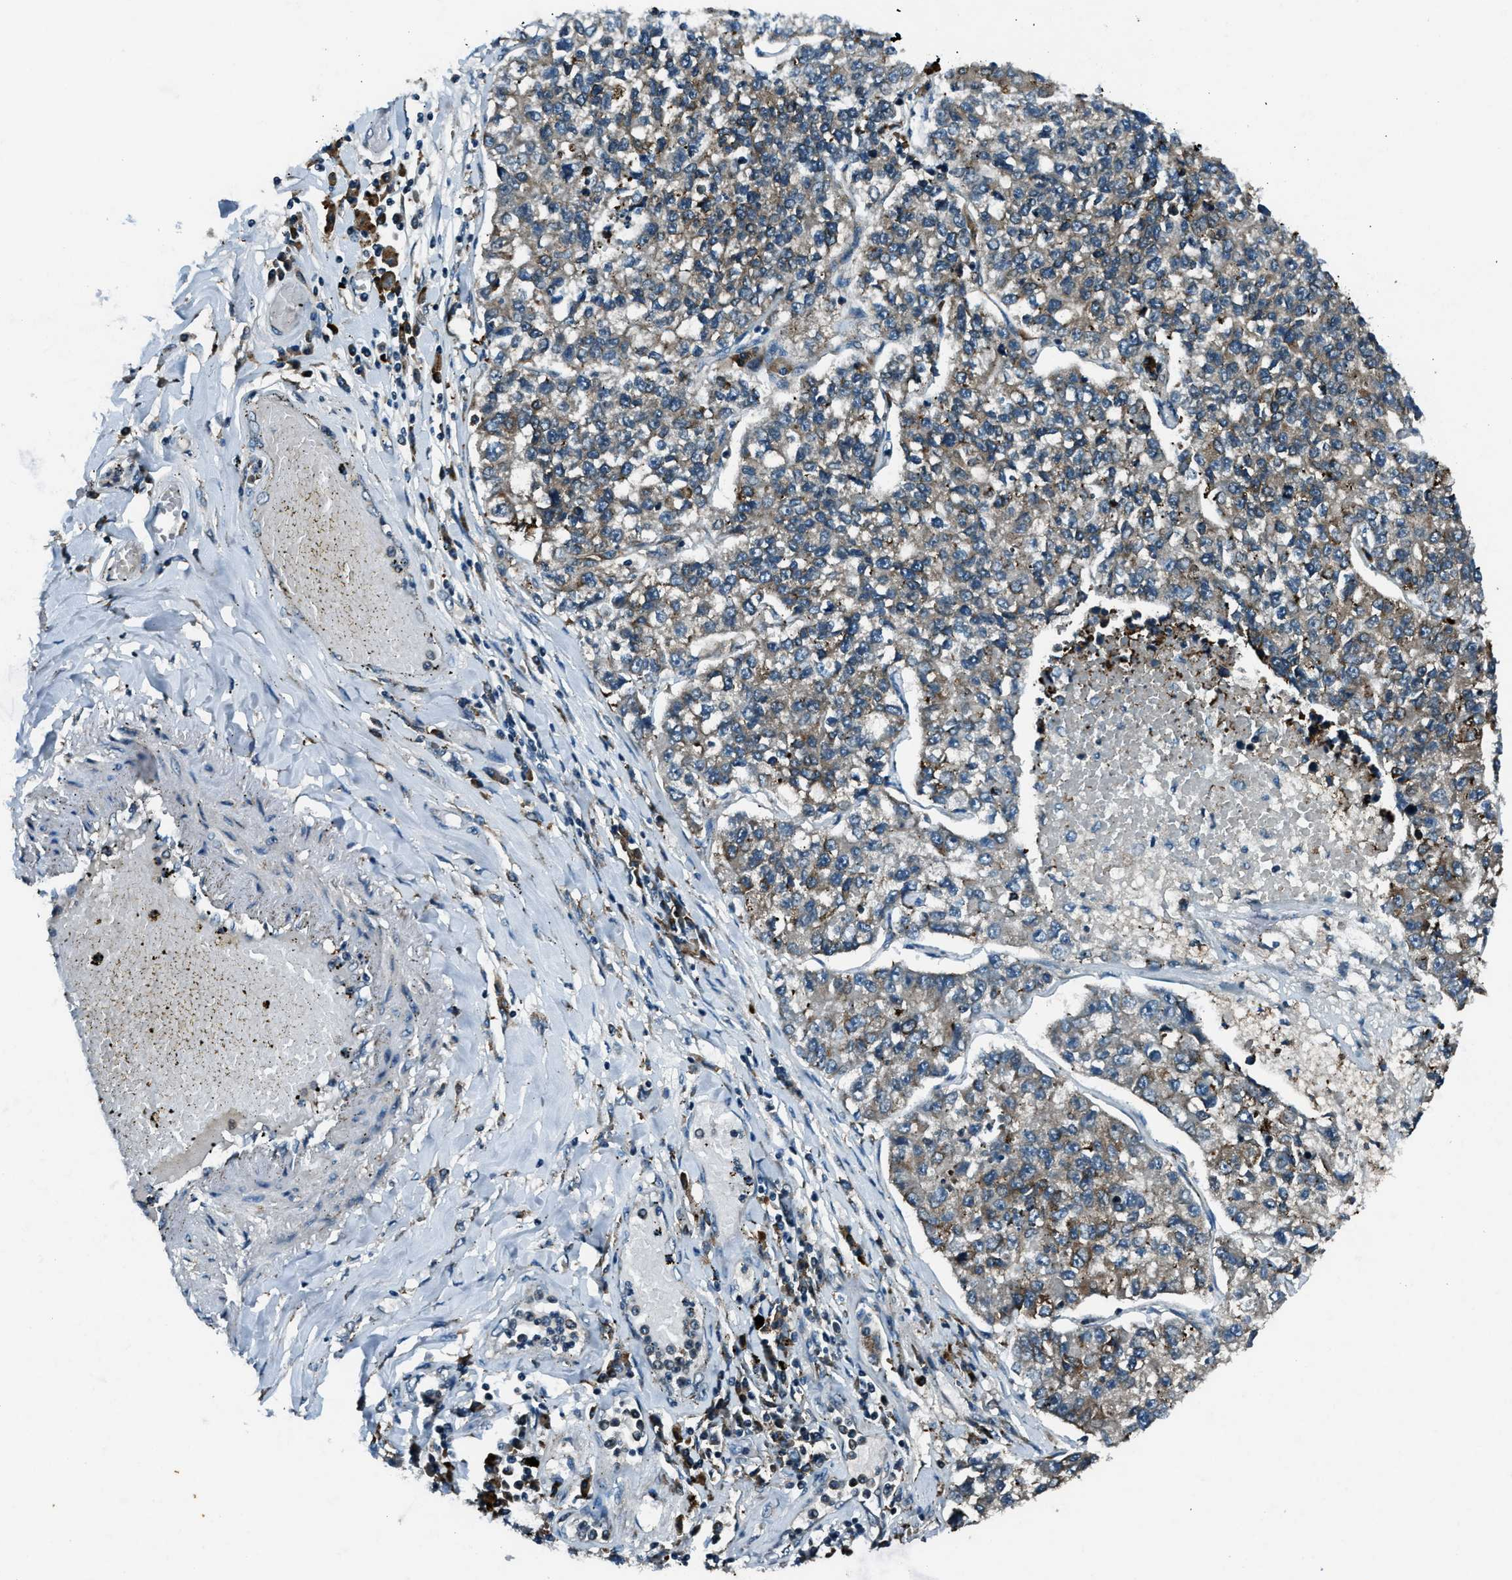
{"staining": {"intensity": "weak", "quantity": "25%-75%", "location": "cytoplasmic/membranous"}, "tissue": "lung cancer", "cell_type": "Tumor cells", "image_type": "cancer", "snomed": [{"axis": "morphology", "description": "Adenocarcinoma, NOS"}, {"axis": "topography", "description": "Lung"}], "caption": "Immunohistochemical staining of lung adenocarcinoma shows low levels of weak cytoplasmic/membranous expression in approximately 25%-75% of tumor cells.", "gene": "ACTL9", "patient": {"sex": "male", "age": 49}}